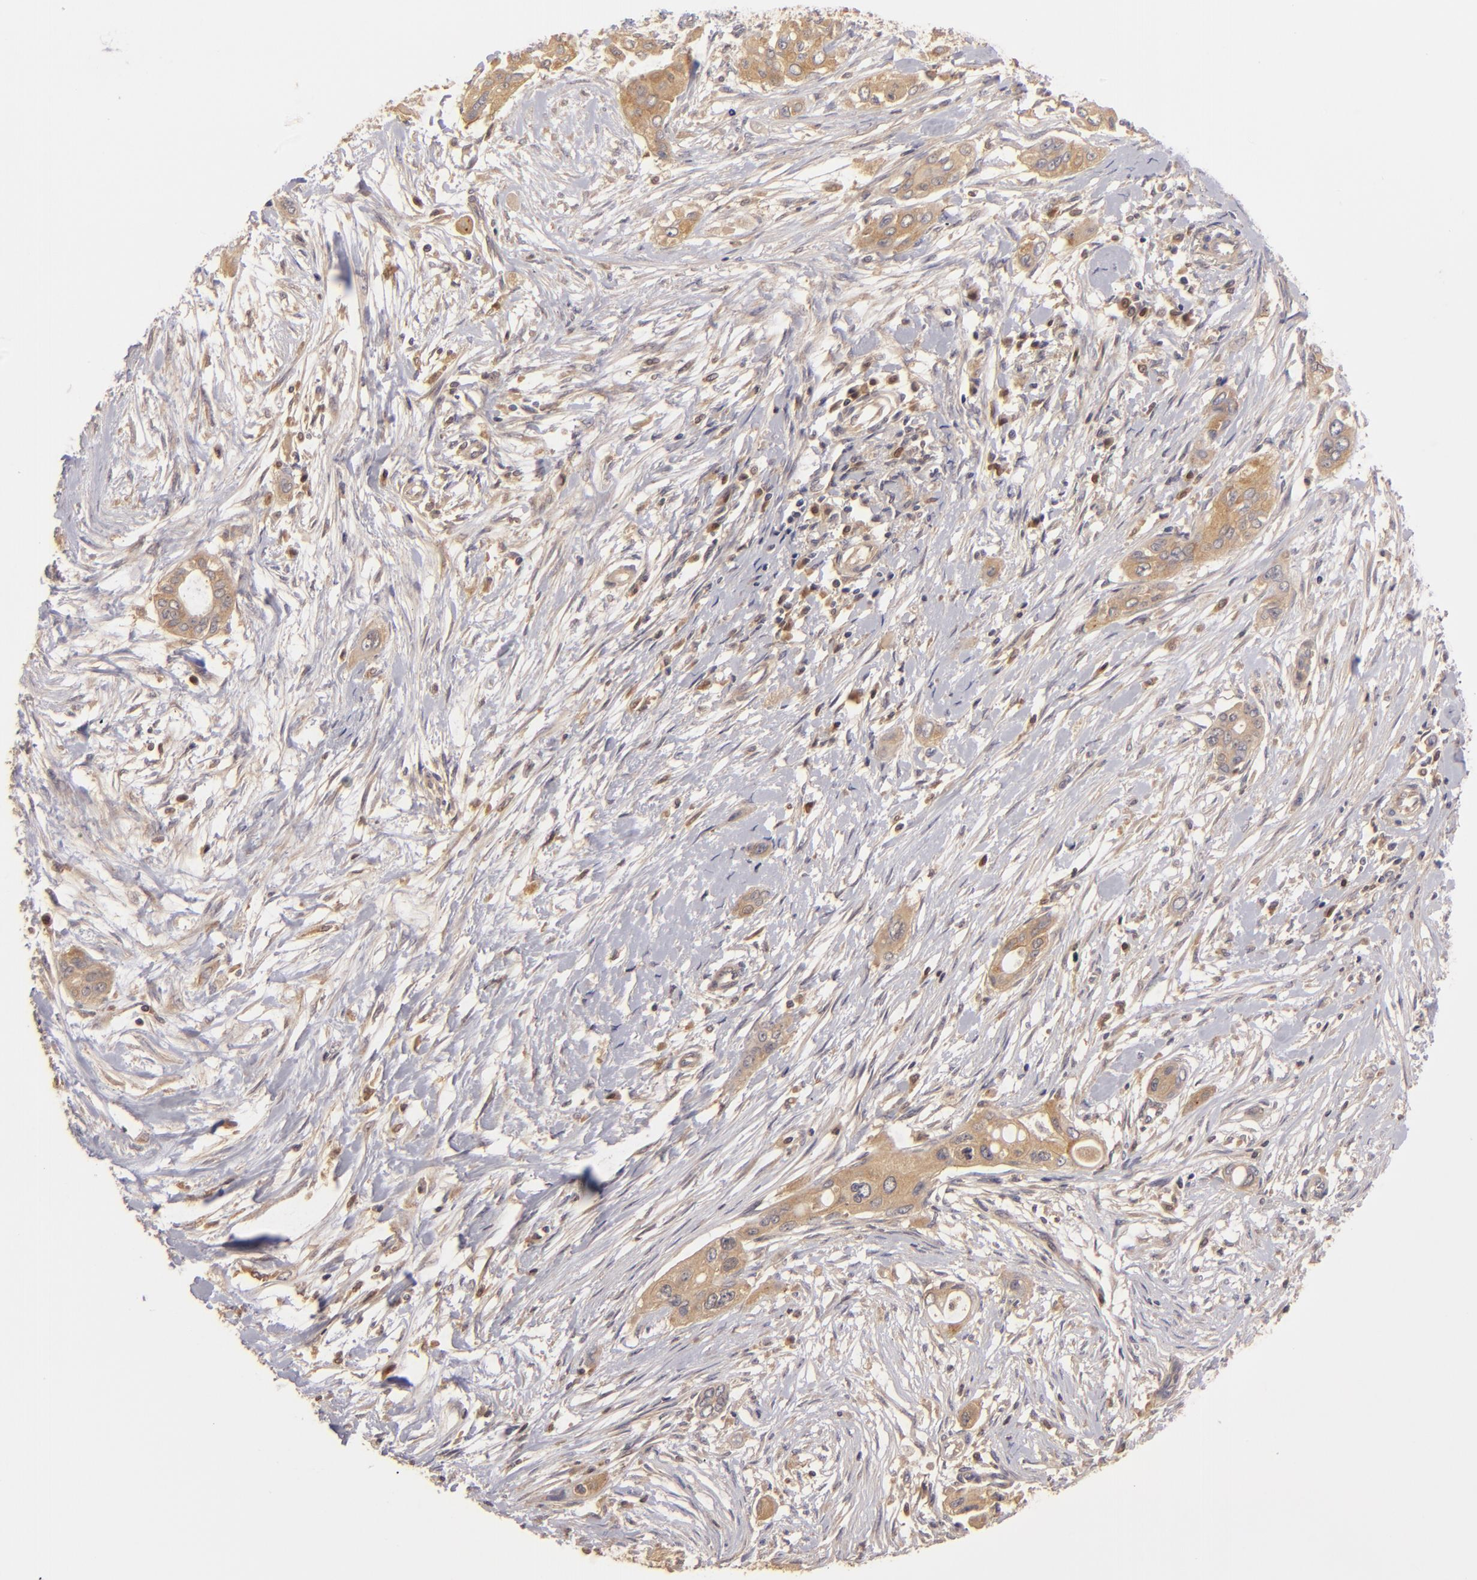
{"staining": {"intensity": "strong", "quantity": ">75%", "location": "cytoplasmic/membranous"}, "tissue": "pancreatic cancer", "cell_type": "Tumor cells", "image_type": "cancer", "snomed": [{"axis": "morphology", "description": "Adenocarcinoma, NOS"}, {"axis": "topography", "description": "Pancreas"}], "caption": "About >75% of tumor cells in pancreatic cancer (adenocarcinoma) demonstrate strong cytoplasmic/membranous protein staining as visualized by brown immunohistochemical staining.", "gene": "PRKCD", "patient": {"sex": "female", "age": 60}}